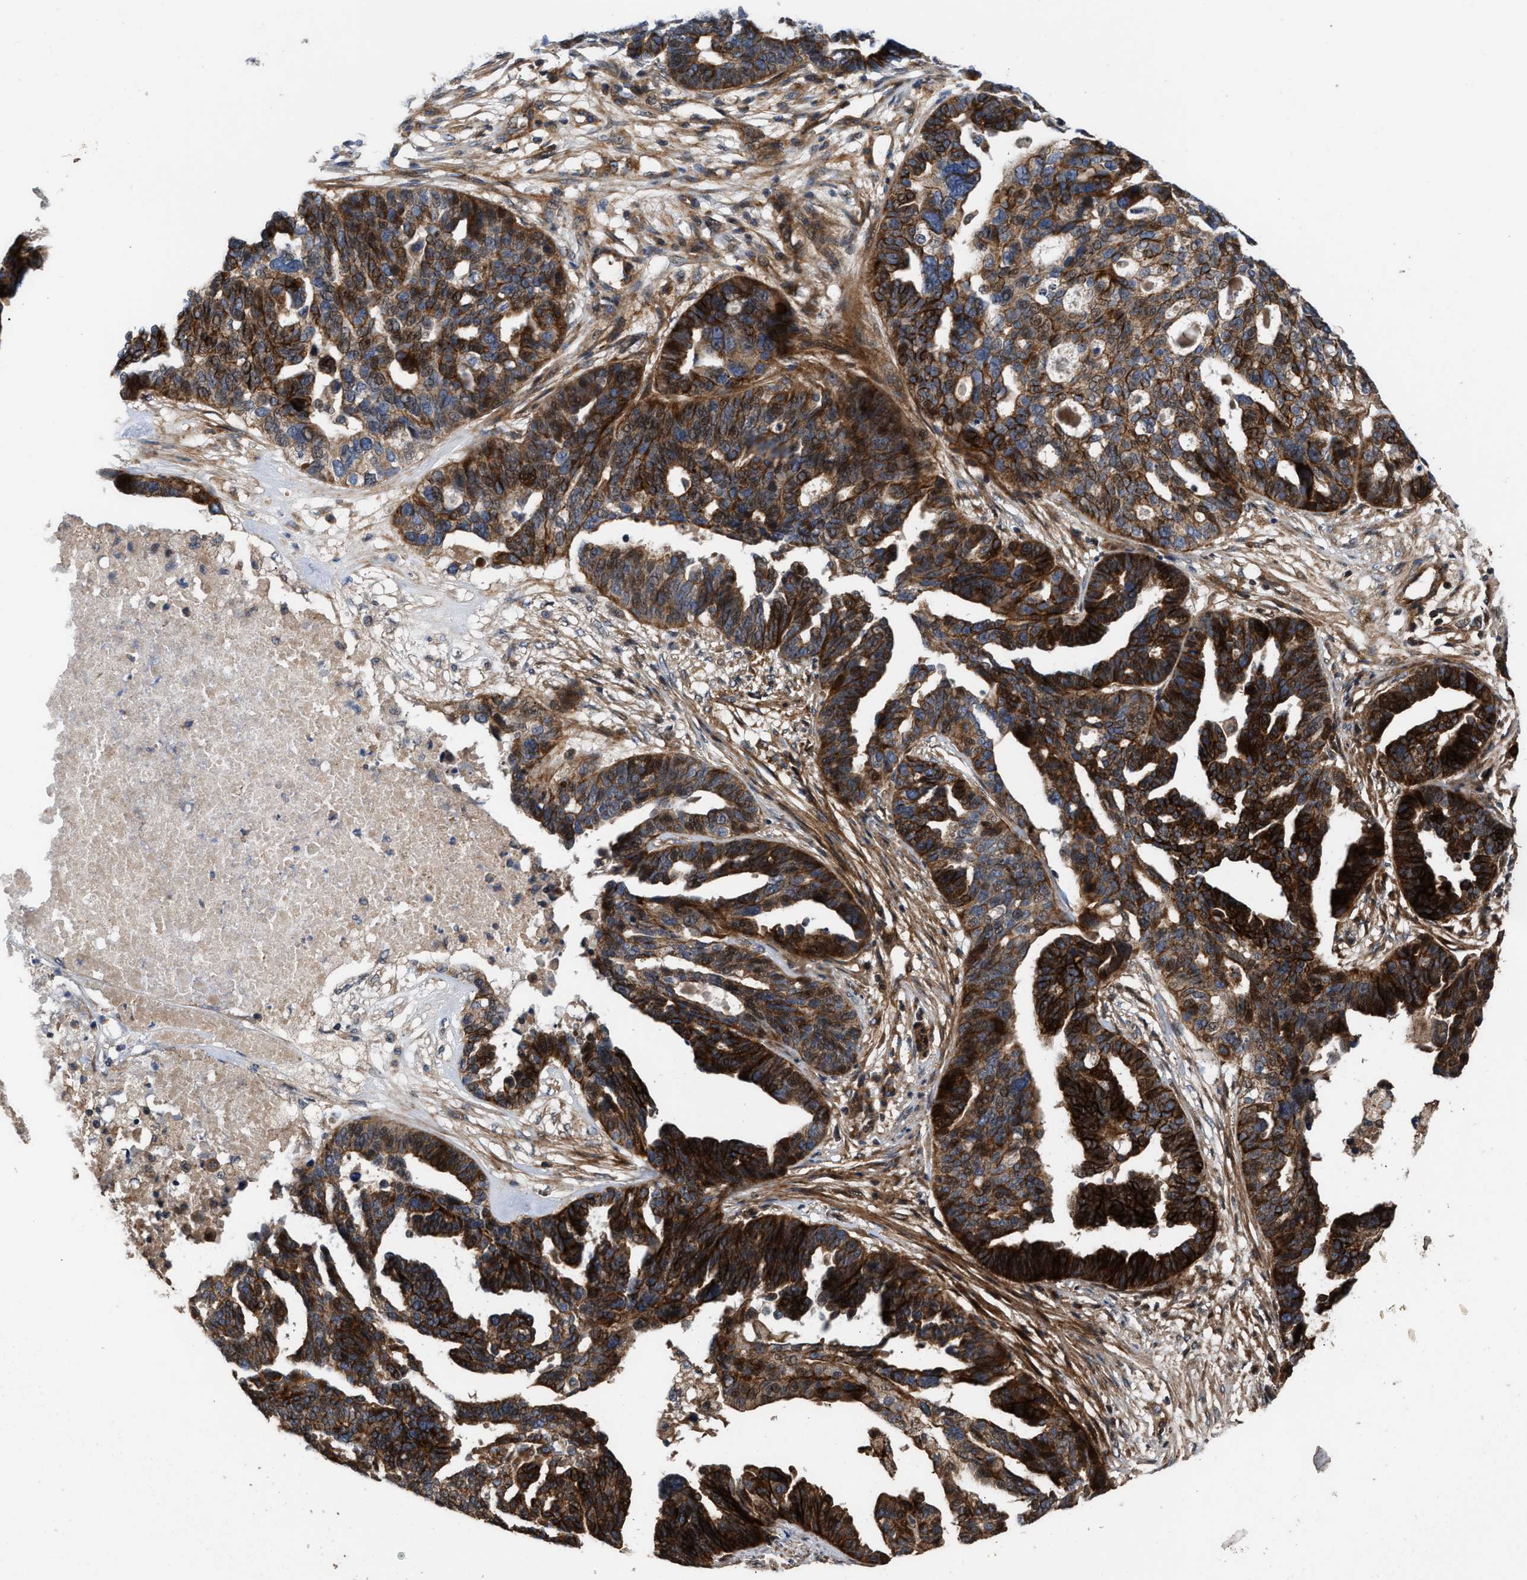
{"staining": {"intensity": "strong", "quantity": ">75%", "location": "cytoplasmic/membranous,nuclear"}, "tissue": "ovarian cancer", "cell_type": "Tumor cells", "image_type": "cancer", "snomed": [{"axis": "morphology", "description": "Cystadenocarcinoma, serous, NOS"}, {"axis": "topography", "description": "Ovary"}], "caption": "Immunohistochemical staining of human ovarian cancer (serous cystadenocarcinoma) shows high levels of strong cytoplasmic/membranous and nuclear positivity in about >75% of tumor cells.", "gene": "STAU1", "patient": {"sex": "female", "age": 59}}